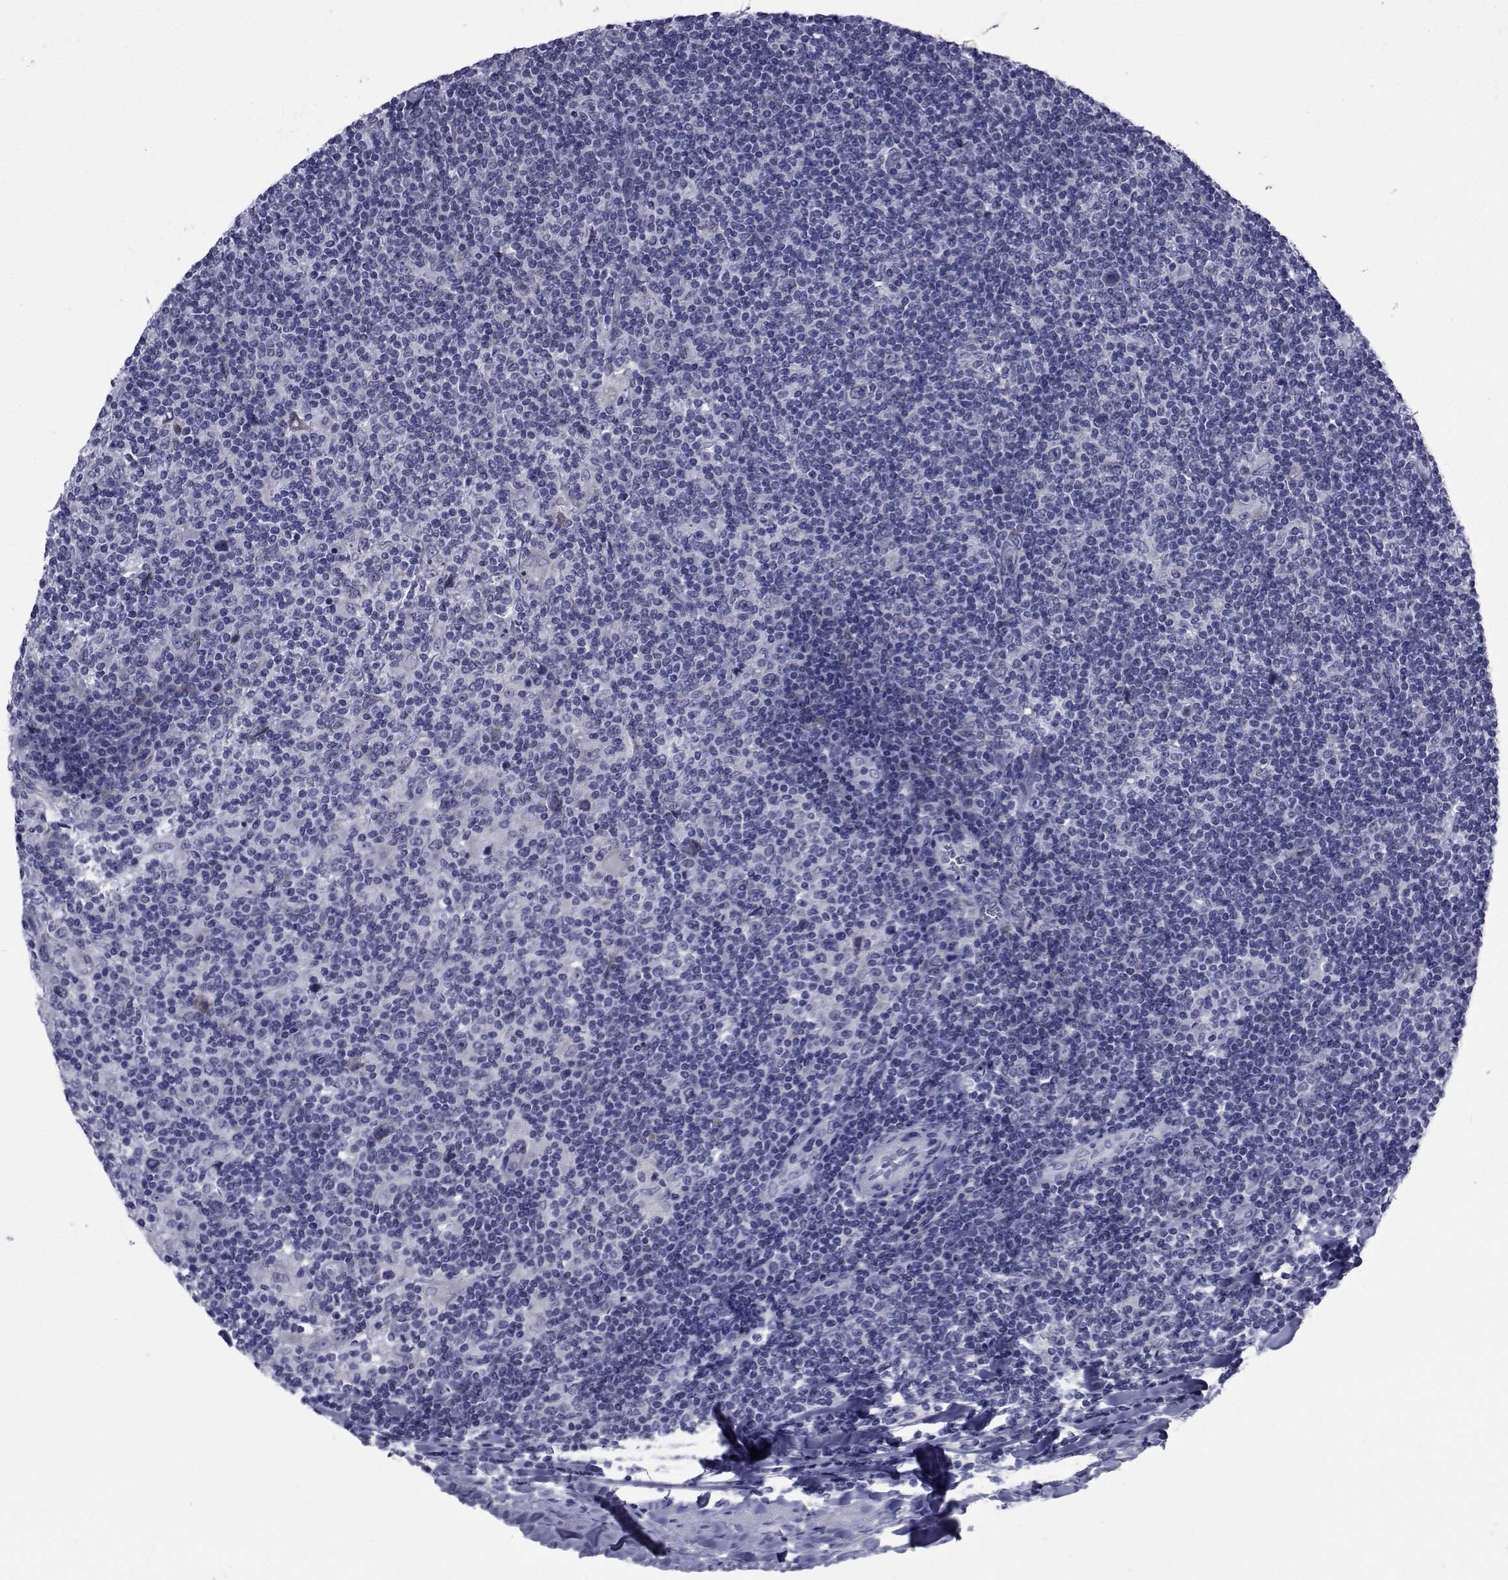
{"staining": {"intensity": "negative", "quantity": "none", "location": "none"}, "tissue": "lymphoma", "cell_type": "Tumor cells", "image_type": "cancer", "snomed": [{"axis": "morphology", "description": "Hodgkin's disease, NOS"}, {"axis": "topography", "description": "Lymph node"}], "caption": "Immunohistochemical staining of Hodgkin's disease demonstrates no significant expression in tumor cells. (Immunohistochemistry (ihc), brightfield microscopy, high magnification).", "gene": "ROPN1", "patient": {"sex": "male", "age": 40}}